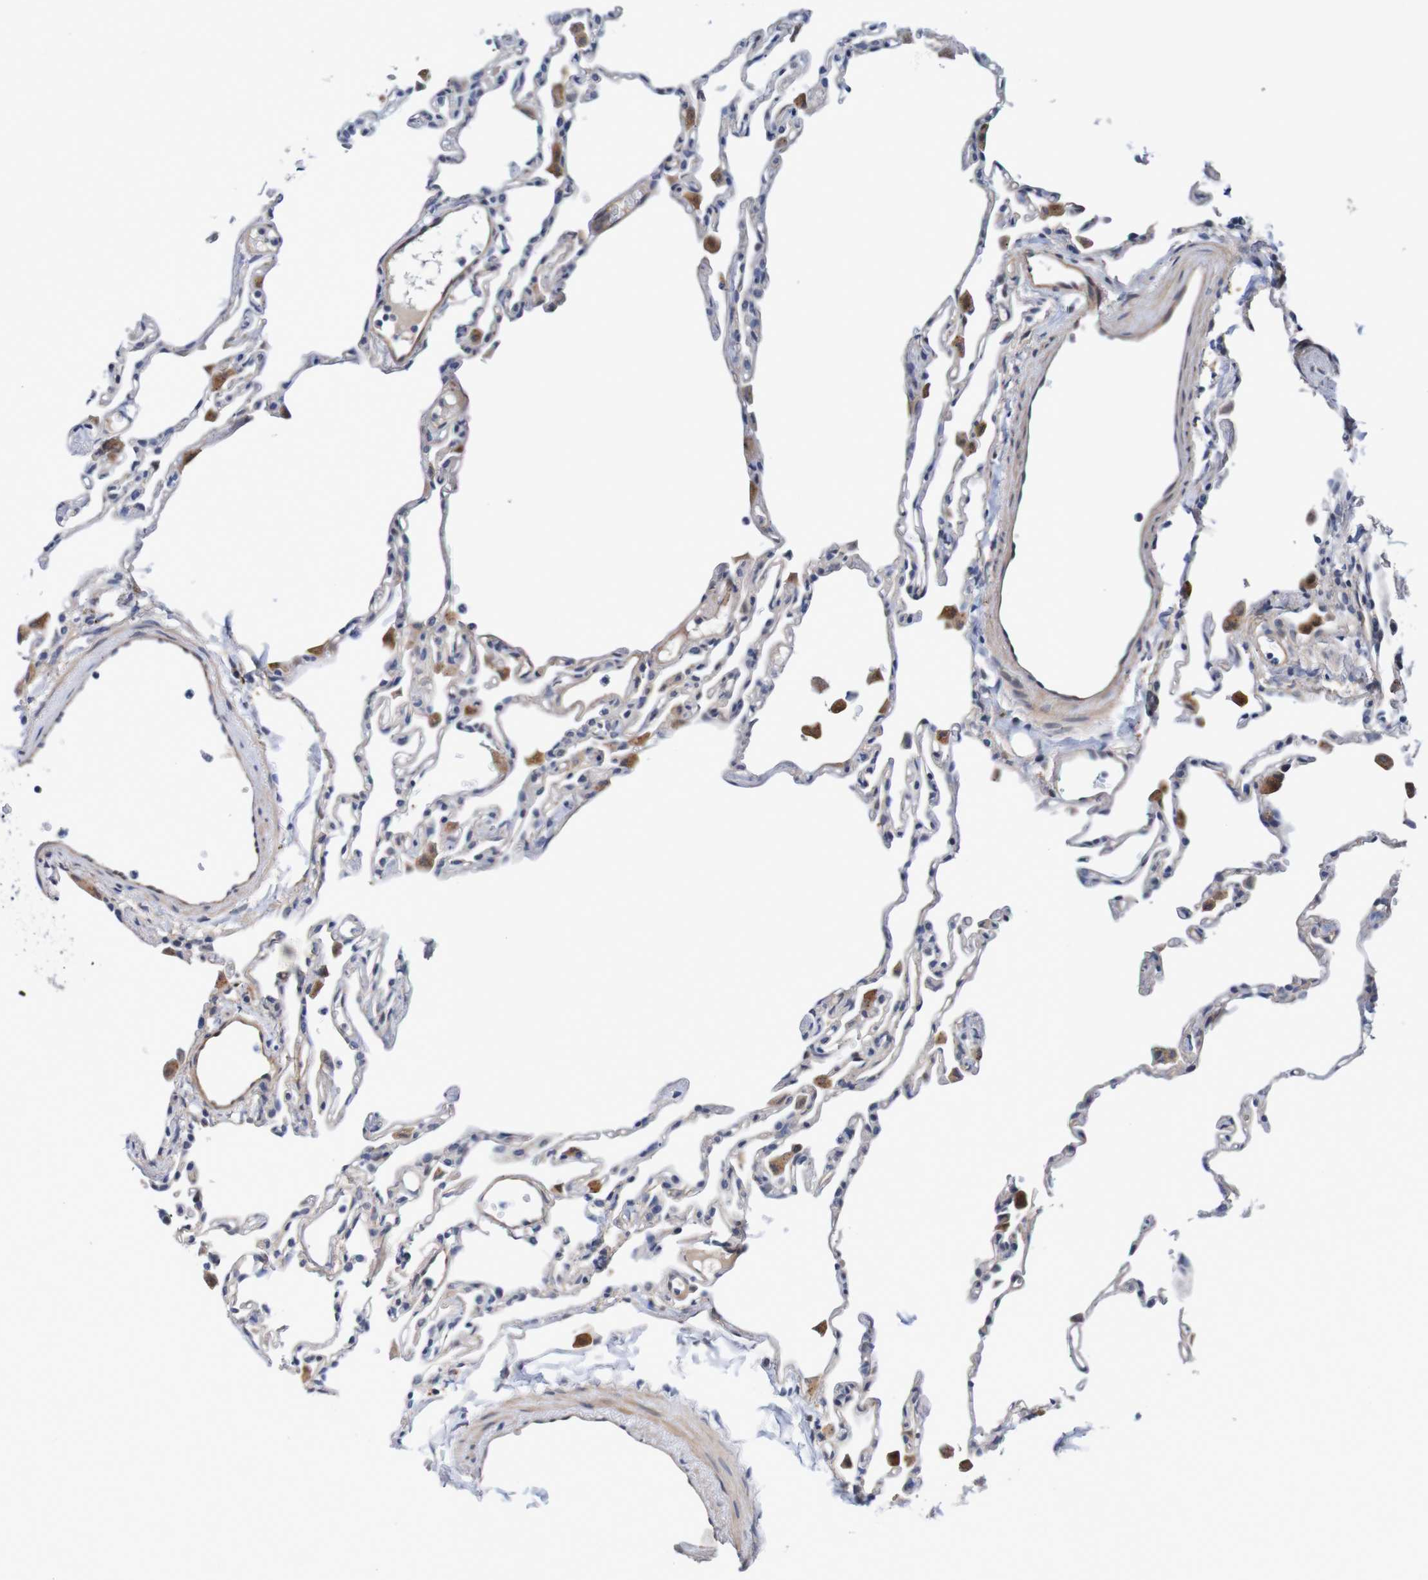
{"staining": {"intensity": "negative", "quantity": "none", "location": "none"}, "tissue": "lung", "cell_type": "Alveolar cells", "image_type": "normal", "snomed": [{"axis": "morphology", "description": "Normal tissue, NOS"}, {"axis": "topography", "description": "Lung"}], "caption": "Immunohistochemistry (IHC) of benign lung demonstrates no positivity in alveolar cells. Brightfield microscopy of immunohistochemistry stained with DAB (3,3'-diaminobenzidine) (brown) and hematoxylin (blue), captured at high magnification.", "gene": "CPED1", "patient": {"sex": "female", "age": 49}}